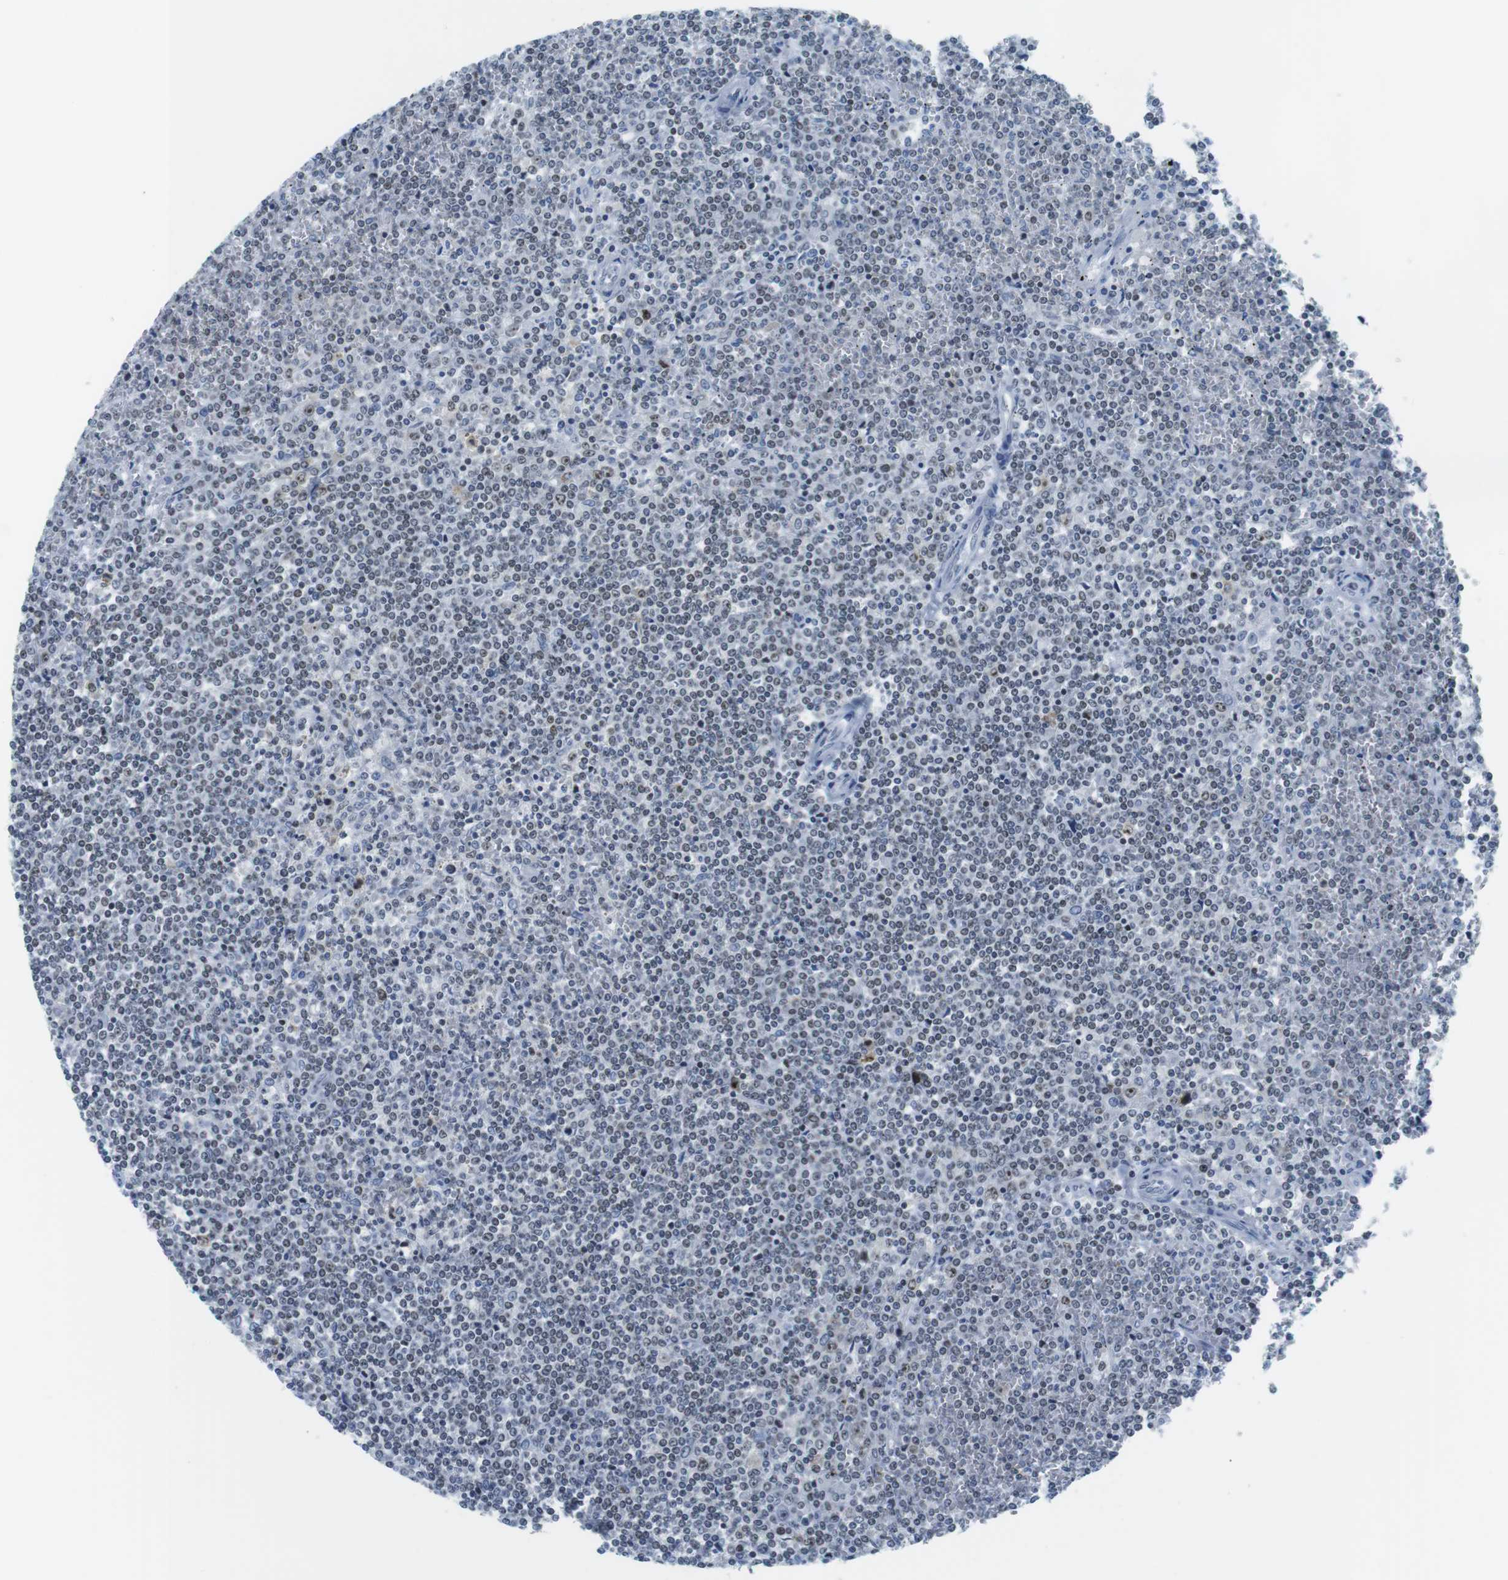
{"staining": {"intensity": "weak", "quantity": "25%-75%", "location": "nuclear"}, "tissue": "lymphoma", "cell_type": "Tumor cells", "image_type": "cancer", "snomed": [{"axis": "morphology", "description": "Malignant lymphoma, non-Hodgkin's type, Low grade"}, {"axis": "topography", "description": "Spleen"}], "caption": "High-magnification brightfield microscopy of lymphoma stained with DAB (3,3'-diaminobenzidine) (brown) and counterstained with hematoxylin (blue). tumor cells exhibit weak nuclear staining is present in approximately25%-75% of cells. Nuclei are stained in blue.", "gene": "NIFK", "patient": {"sex": "female", "age": 19}}